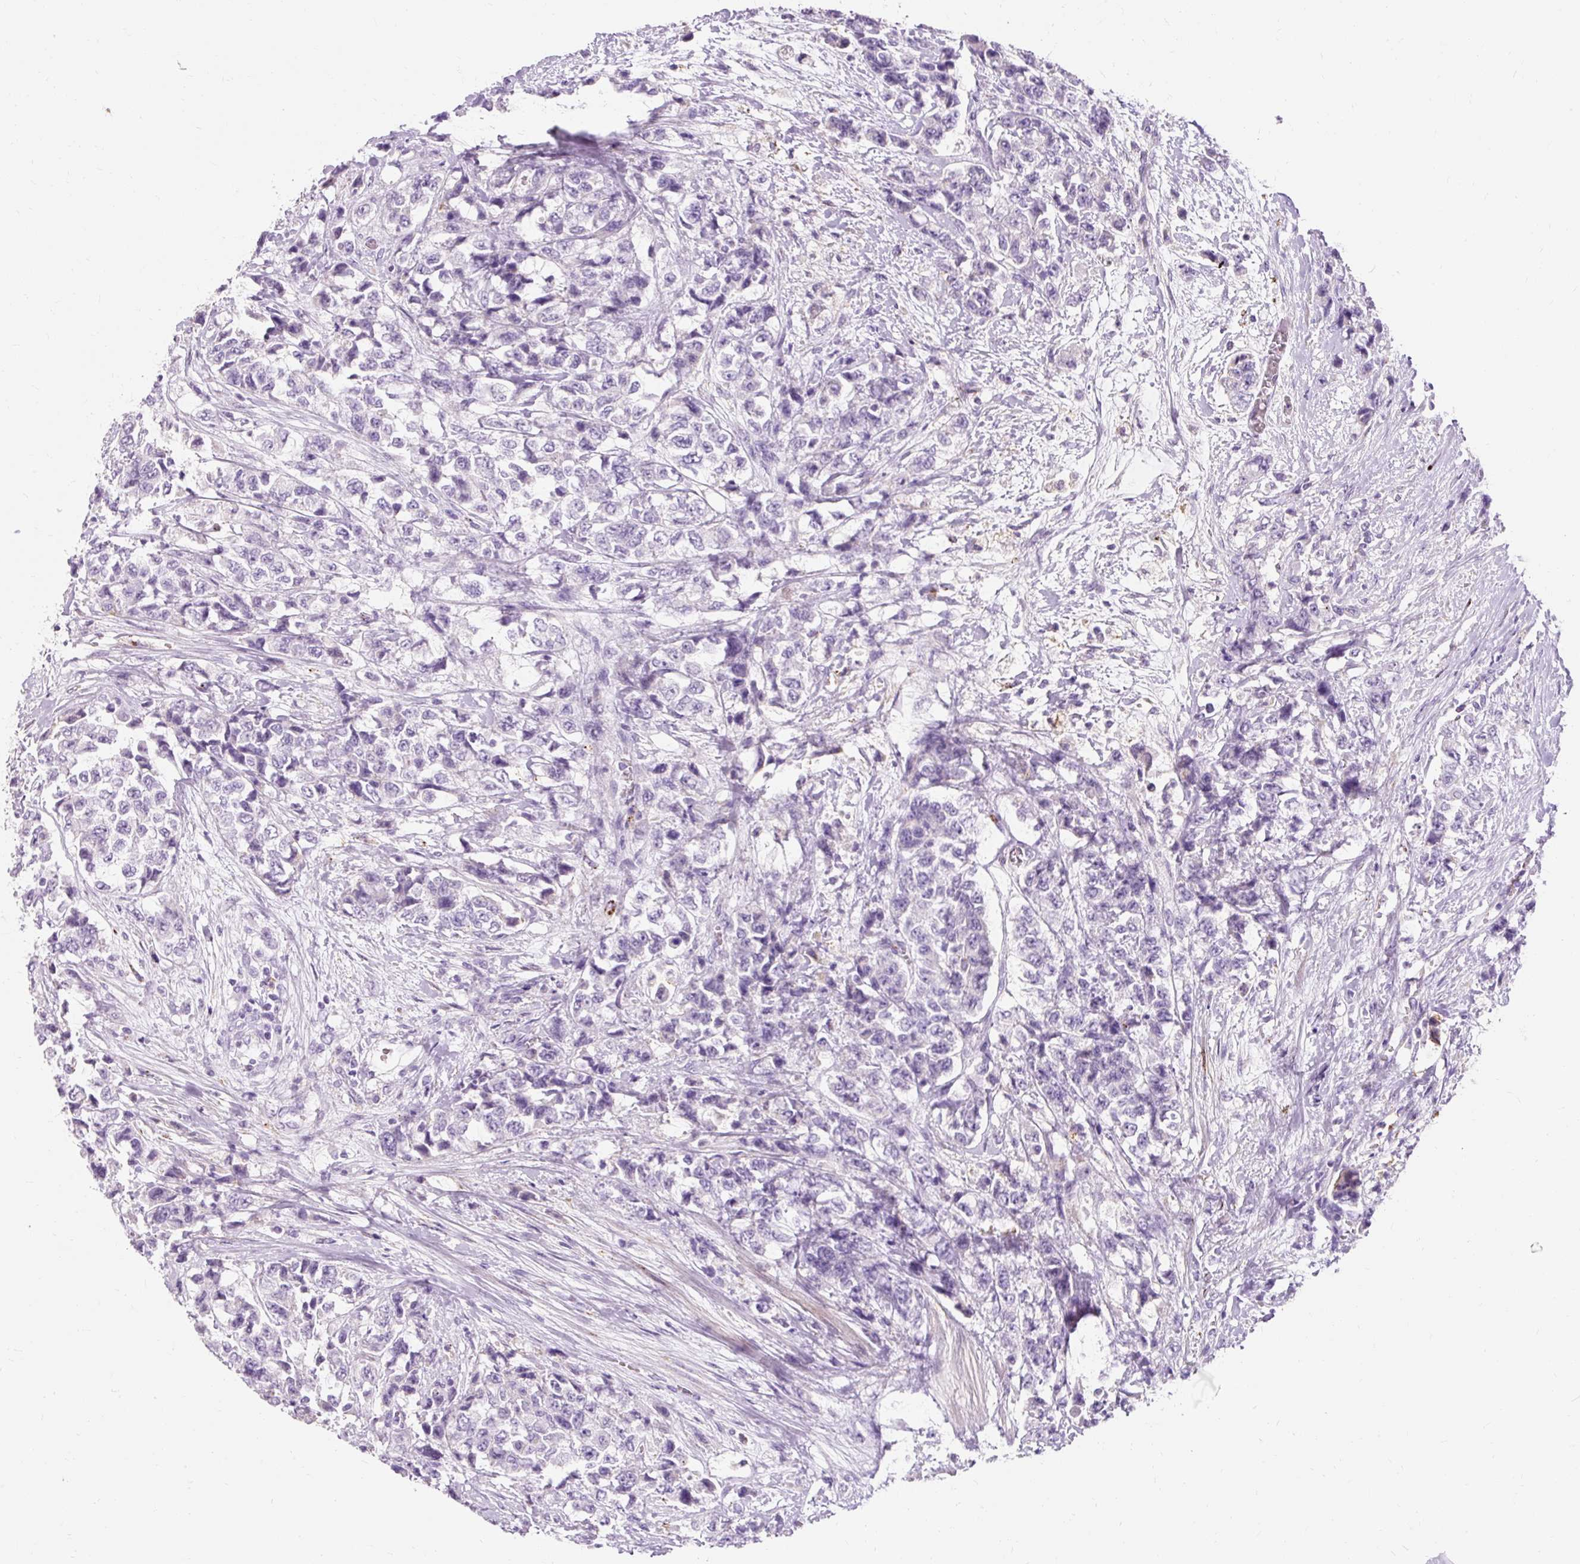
{"staining": {"intensity": "negative", "quantity": "none", "location": "none"}, "tissue": "urothelial cancer", "cell_type": "Tumor cells", "image_type": "cancer", "snomed": [{"axis": "morphology", "description": "Urothelial carcinoma, High grade"}, {"axis": "topography", "description": "Urinary bladder"}], "caption": "Protein analysis of urothelial cancer exhibits no significant staining in tumor cells.", "gene": "CLDN25", "patient": {"sex": "female", "age": 78}}